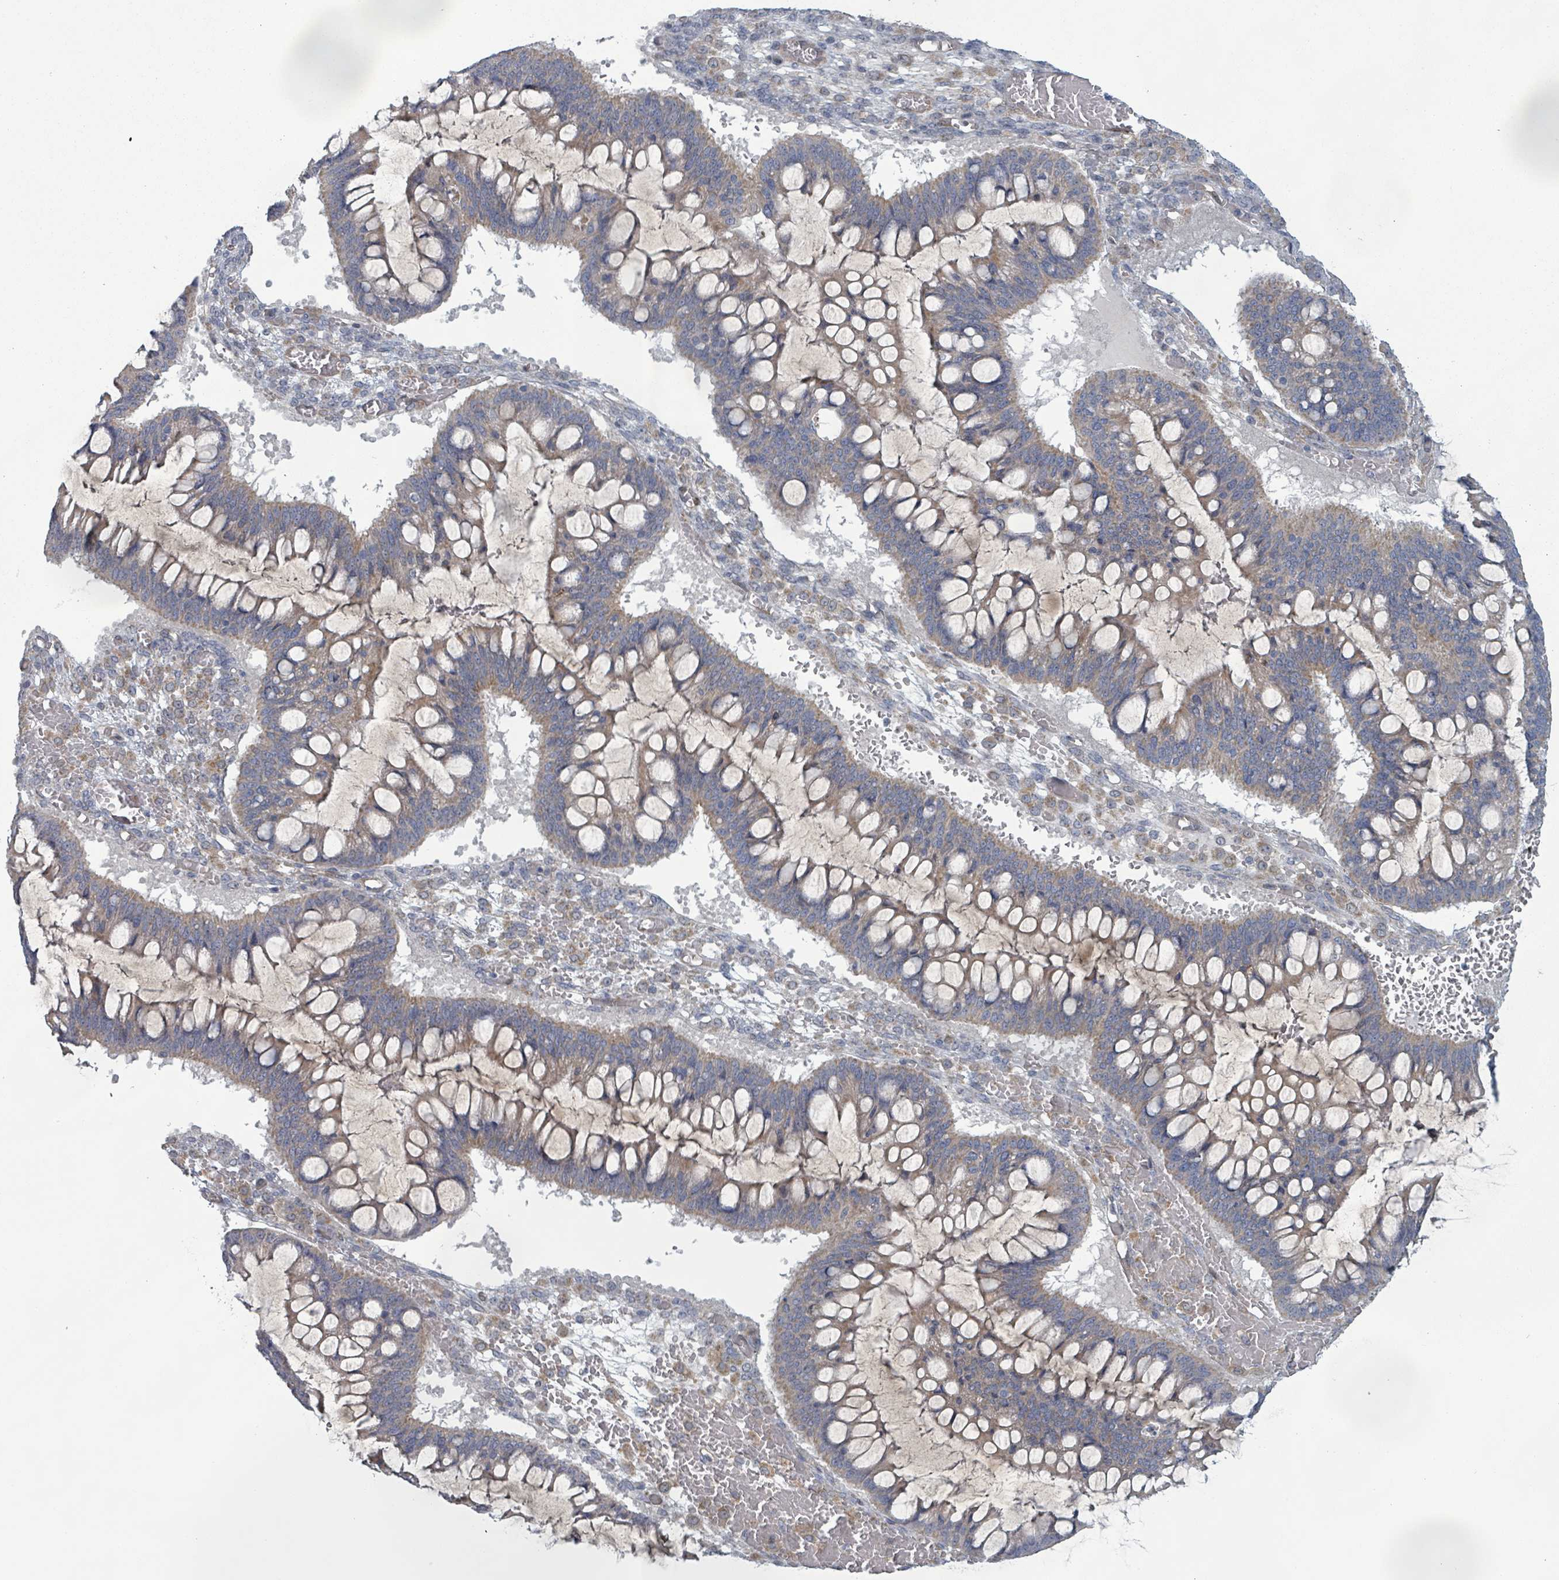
{"staining": {"intensity": "weak", "quantity": ">75%", "location": "cytoplasmic/membranous"}, "tissue": "ovarian cancer", "cell_type": "Tumor cells", "image_type": "cancer", "snomed": [{"axis": "morphology", "description": "Cystadenocarcinoma, mucinous, NOS"}, {"axis": "topography", "description": "Ovary"}], "caption": "Immunohistochemical staining of ovarian mucinous cystadenocarcinoma demonstrates weak cytoplasmic/membranous protein staining in about >75% of tumor cells.", "gene": "FKBP1A", "patient": {"sex": "female", "age": 73}}